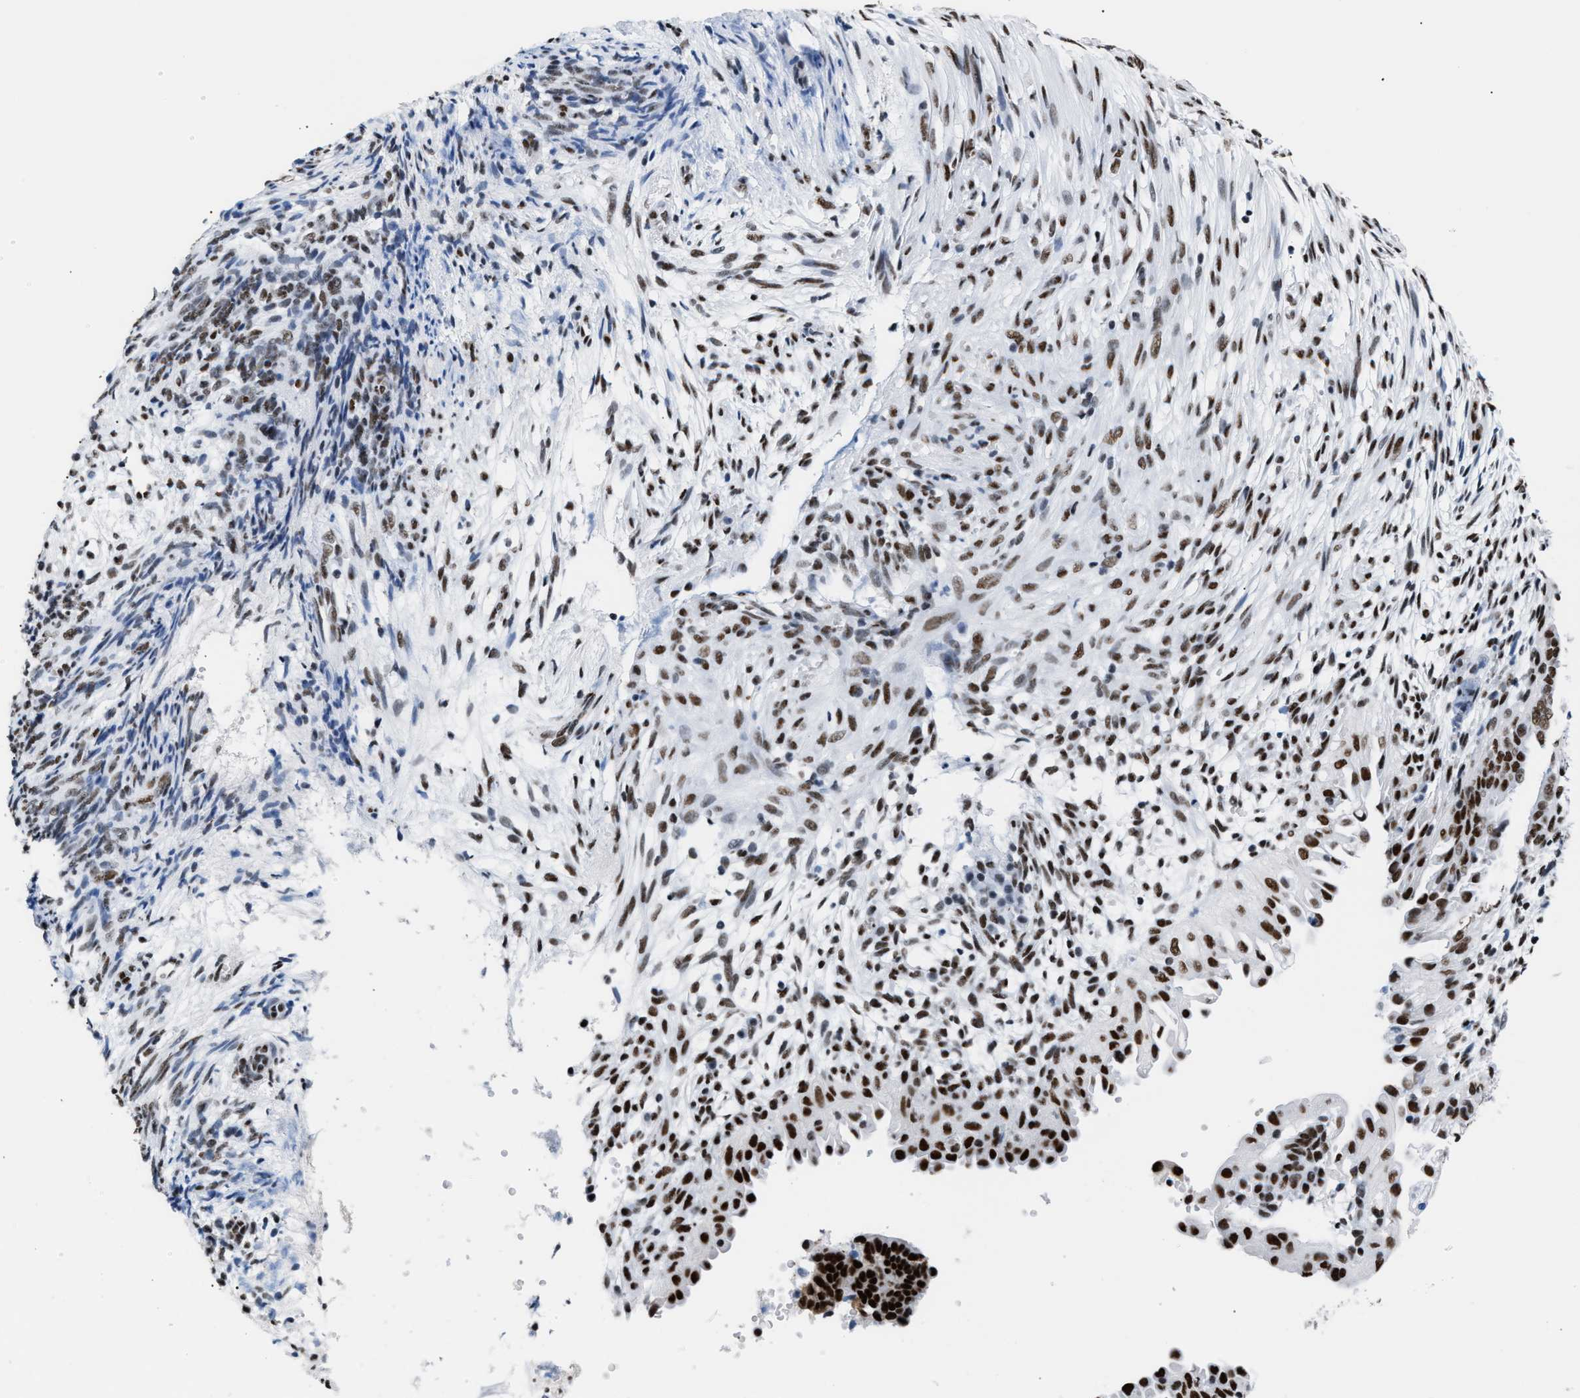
{"staining": {"intensity": "strong", "quantity": ">75%", "location": "nuclear"}, "tissue": "endometrial cancer", "cell_type": "Tumor cells", "image_type": "cancer", "snomed": [{"axis": "morphology", "description": "Adenocarcinoma, NOS"}, {"axis": "topography", "description": "Endometrium"}], "caption": "Immunohistochemistry (IHC) of human endometrial cancer (adenocarcinoma) exhibits high levels of strong nuclear staining in approximately >75% of tumor cells. (Brightfield microscopy of DAB IHC at high magnification).", "gene": "CCAR2", "patient": {"sex": "female", "age": 58}}